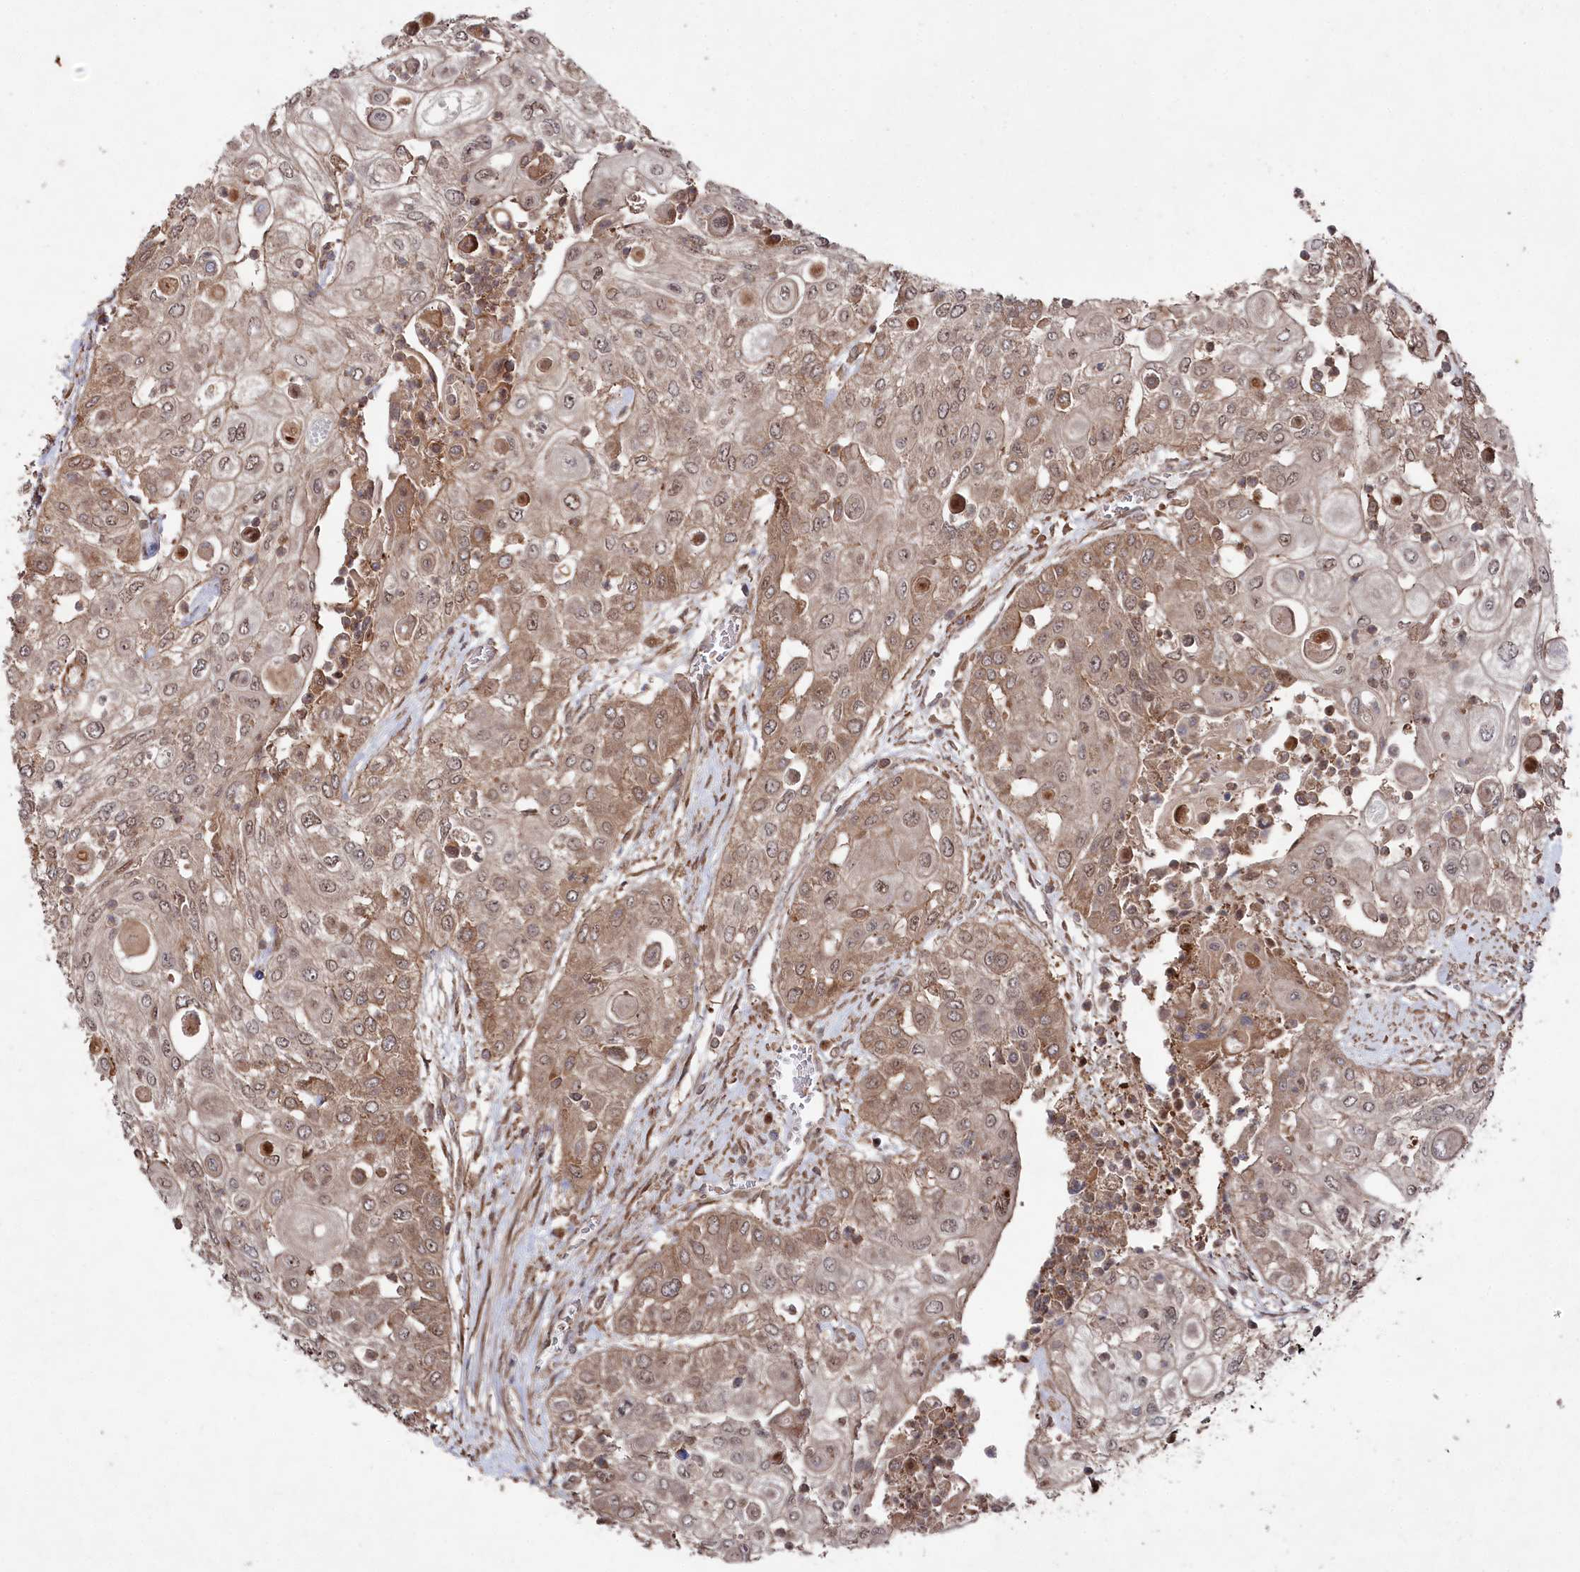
{"staining": {"intensity": "weak", "quantity": ">75%", "location": "cytoplasmic/membranous,nuclear"}, "tissue": "urothelial cancer", "cell_type": "Tumor cells", "image_type": "cancer", "snomed": [{"axis": "morphology", "description": "Urothelial carcinoma, High grade"}, {"axis": "topography", "description": "Urinary bladder"}], "caption": "A brown stain labels weak cytoplasmic/membranous and nuclear staining of a protein in urothelial carcinoma (high-grade) tumor cells.", "gene": "BORCS7", "patient": {"sex": "female", "age": 79}}